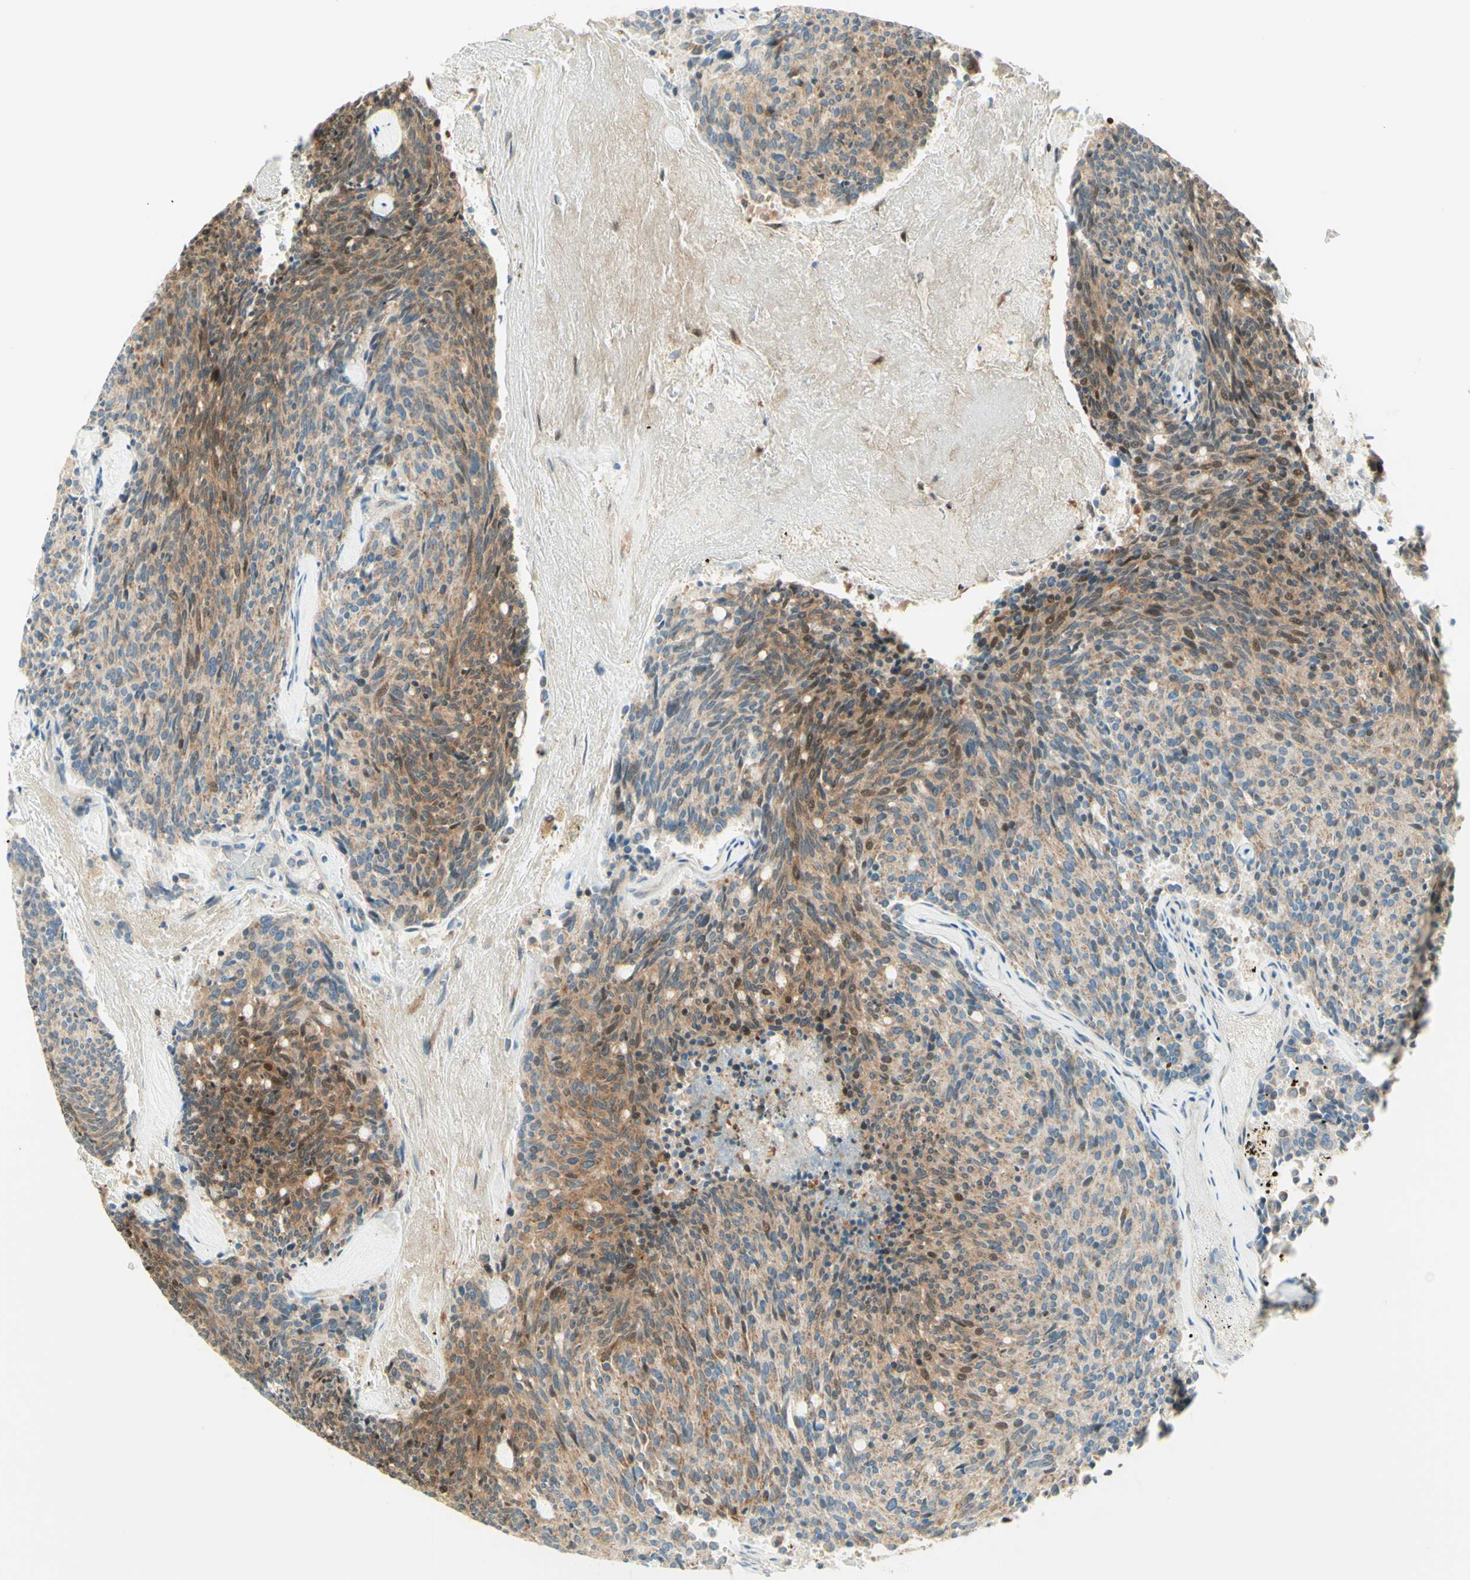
{"staining": {"intensity": "moderate", "quantity": "25%-75%", "location": "cytoplasmic/membranous"}, "tissue": "carcinoid", "cell_type": "Tumor cells", "image_type": "cancer", "snomed": [{"axis": "morphology", "description": "Carcinoid, malignant, NOS"}, {"axis": "topography", "description": "Pancreas"}], "caption": "Protein positivity by IHC reveals moderate cytoplasmic/membranous staining in approximately 25%-75% of tumor cells in carcinoid. The protein is stained brown, and the nuclei are stained in blue (DAB IHC with brightfield microscopy, high magnification).", "gene": "PROM1", "patient": {"sex": "female", "age": 54}}